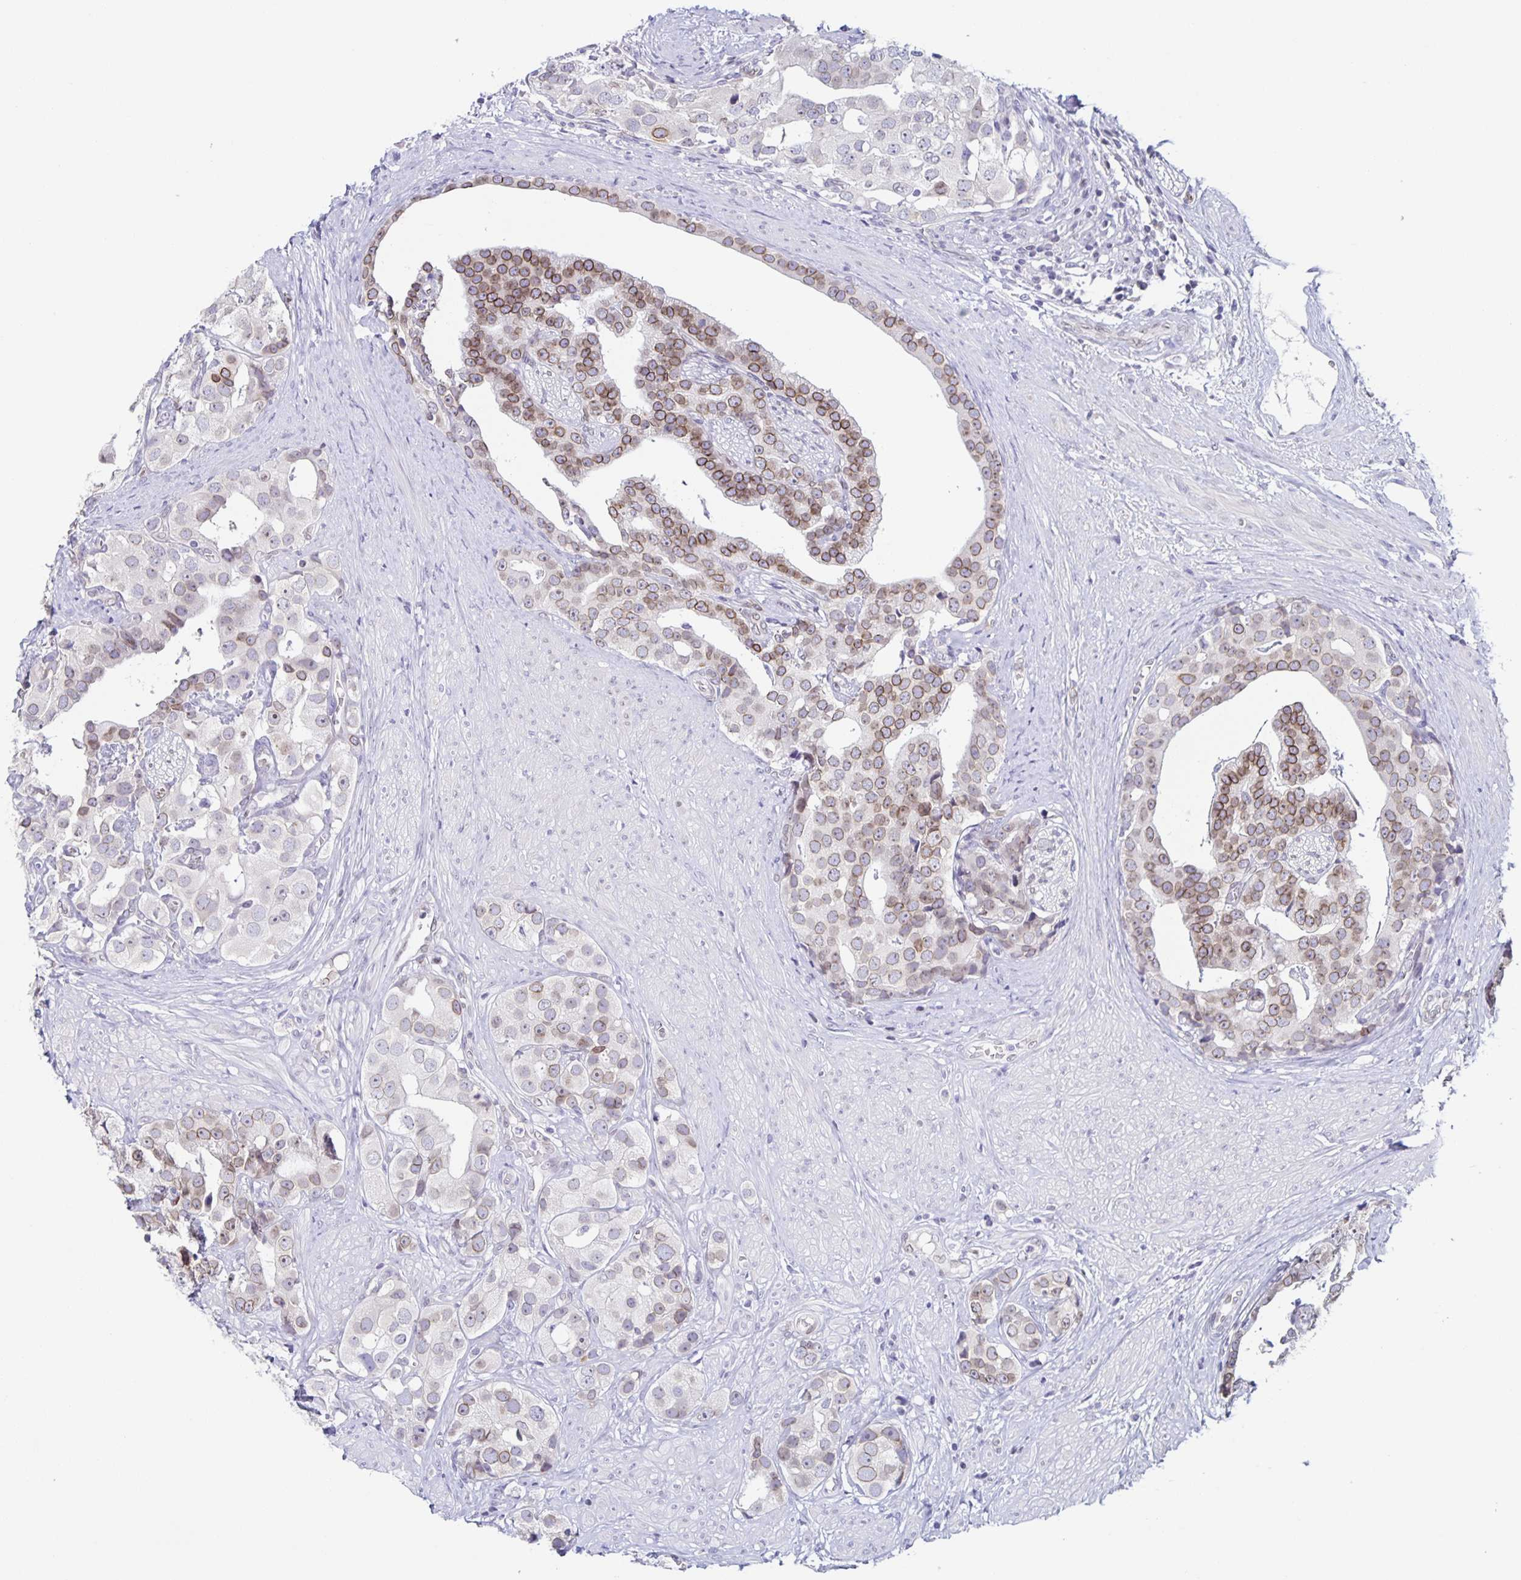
{"staining": {"intensity": "moderate", "quantity": "25%-75%", "location": "cytoplasmic/membranous,nuclear"}, "tissue": "prostate cancer", "cell_type": "Tumor cells", "image_type": "cancer", "snomed": [{"axis": "morphology", "description": "Adenocarcinoma, High grade"}, {"axis": "topography", "description": "Prostate"}], "caption": "Brown immunohistochemical staining in human high-grade adenocarcinoma (prostate) exhibits moderate cytoplasmic/membranous and nuclear expression in about 25%-75% of tumor cells. The staining was performed using DAB (3,3'-diaminobenzidine) to visualize the protein expression in brown, while the nuclei were stained in blue with hematoxylin (Magnification: 20x).", "gene": "SYNE2", "patient": {"sex": "male", "age": 71}}